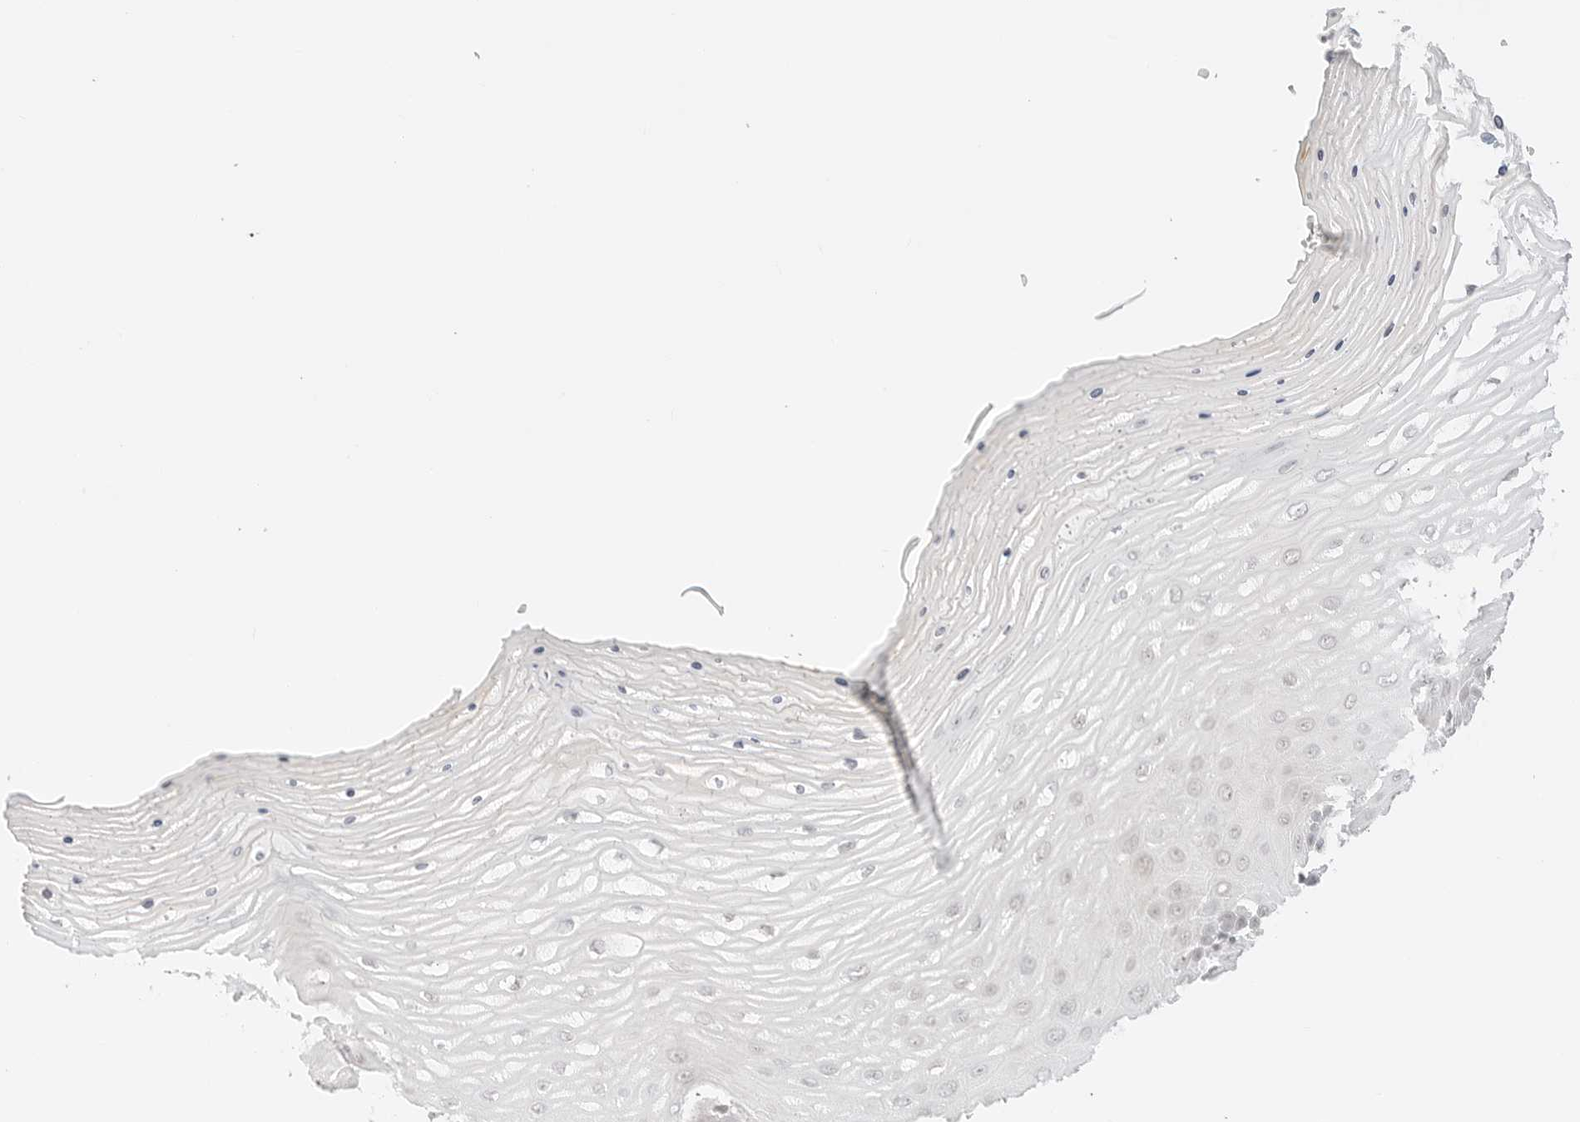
{"staining": {"intensity": "moderate", "quantity": "25%-75%", "location": "nuclear"}, "tissue": "cervix", "cell_type": "Glandular cells", "image_type": "normal", "snomed": [{"axis": "morphology", "description": "Normal tissue, NOS"}, {"axis": "topography", "description": "Cervix"}], "caption": "High-power microscopy captured an IHC micrograph of unremarkable cervix, revealing moderate nuclear staining in approximately 25%-75% of glandular cells. (Brightfield microscopy of DAB IHC at high magnification).", "gene": "RPS6KL1", "patient": {"sex": "female", "age": 55}}